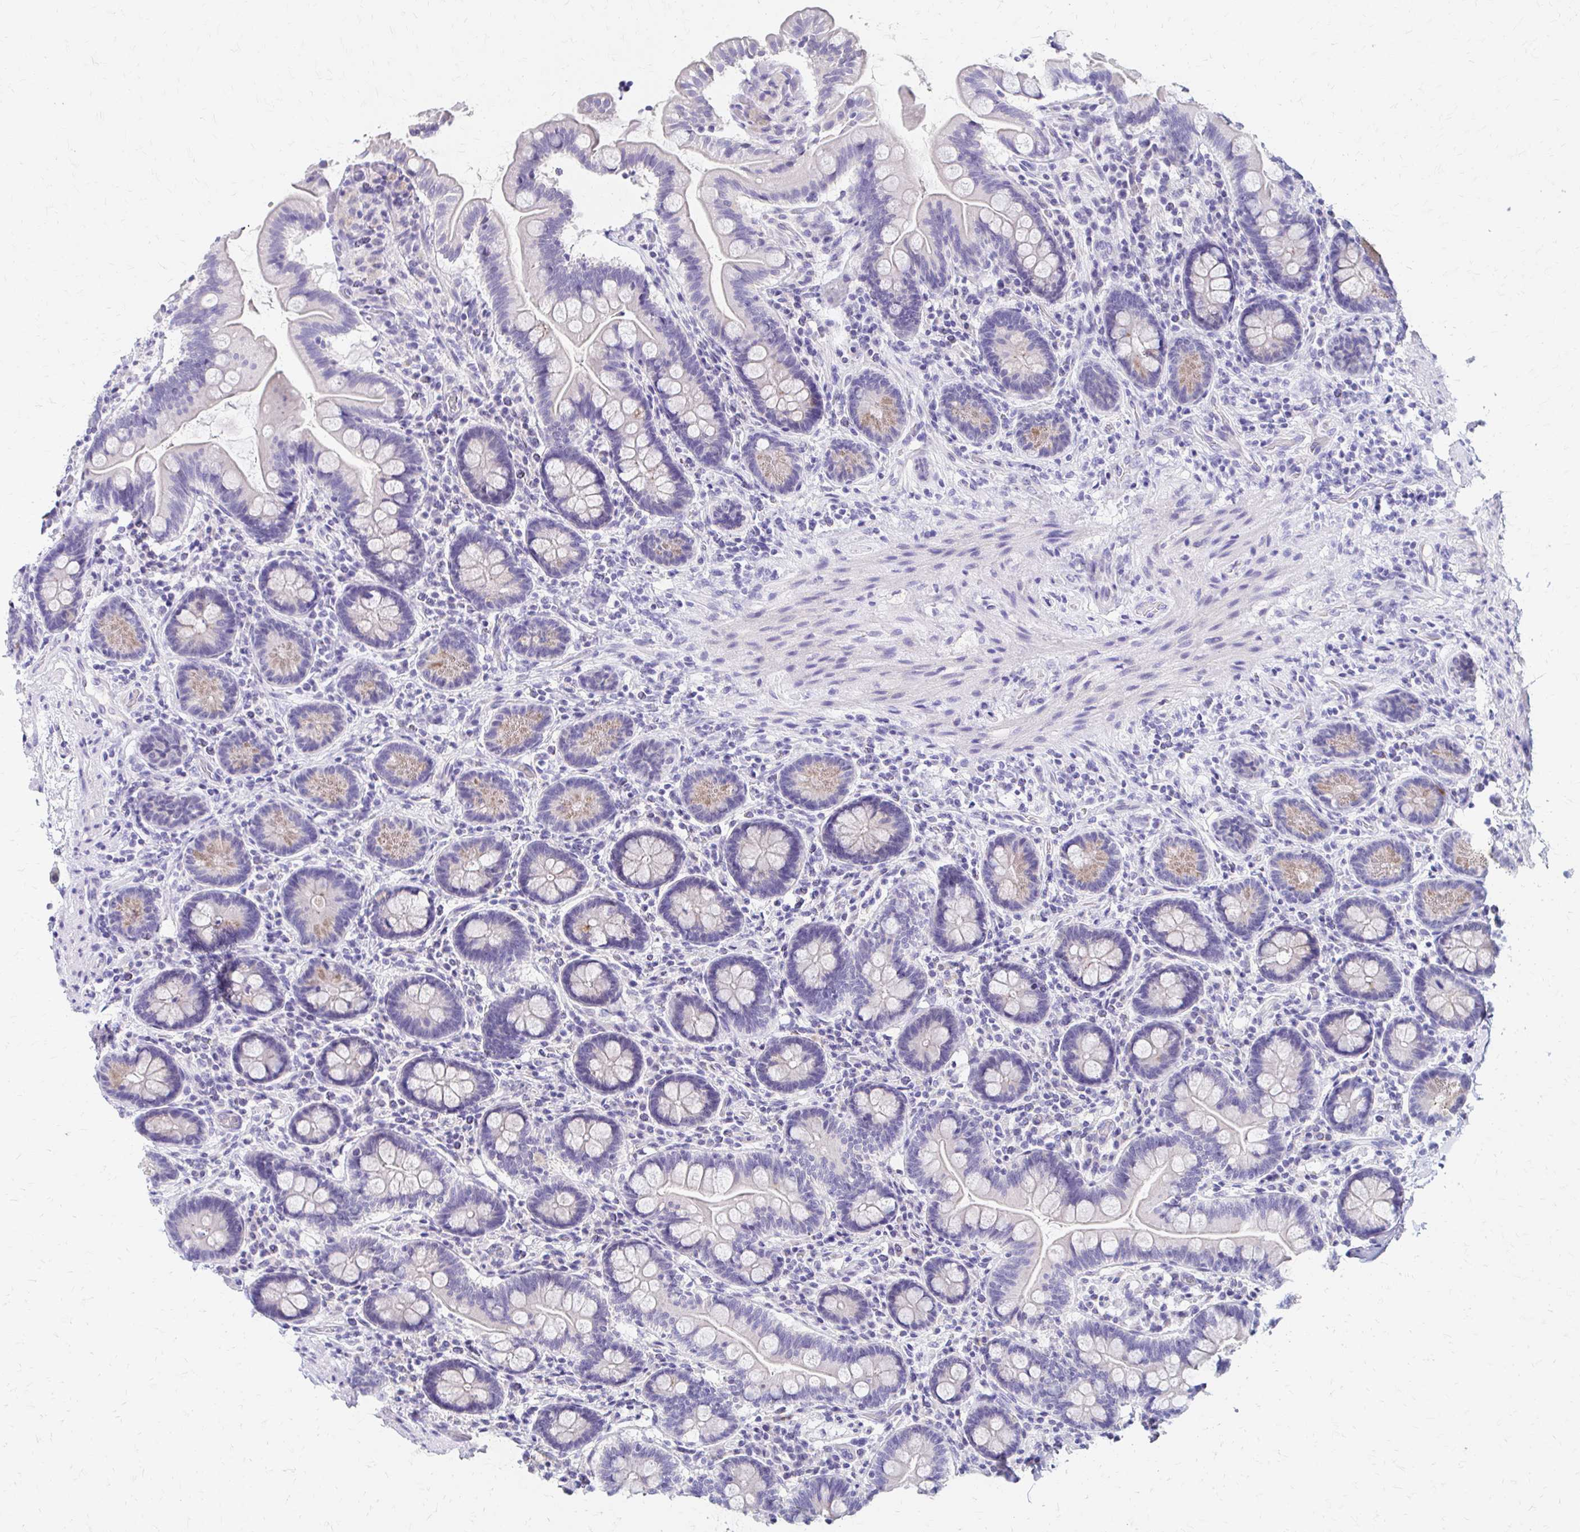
{"staining": {"intensity": "weak", "quantity": "<25%", "location": "cytoplasmic/membranous"}, "tissue": "small intestine", "cell_type": "Glandular cells", "image_type": "normal", "snomed": [{"axis": "morphology", "description": "Normal tissue, NOS"}, {"axis": "topography", "description": "Small intestine"}], "caption": "This is an immunohistochemistry (IHC) histopathology image of normal human small intestine. There is no positivity in glandular cells.", "gene": "AZGP1", "patient": {"sex": "female", "age": 64}}